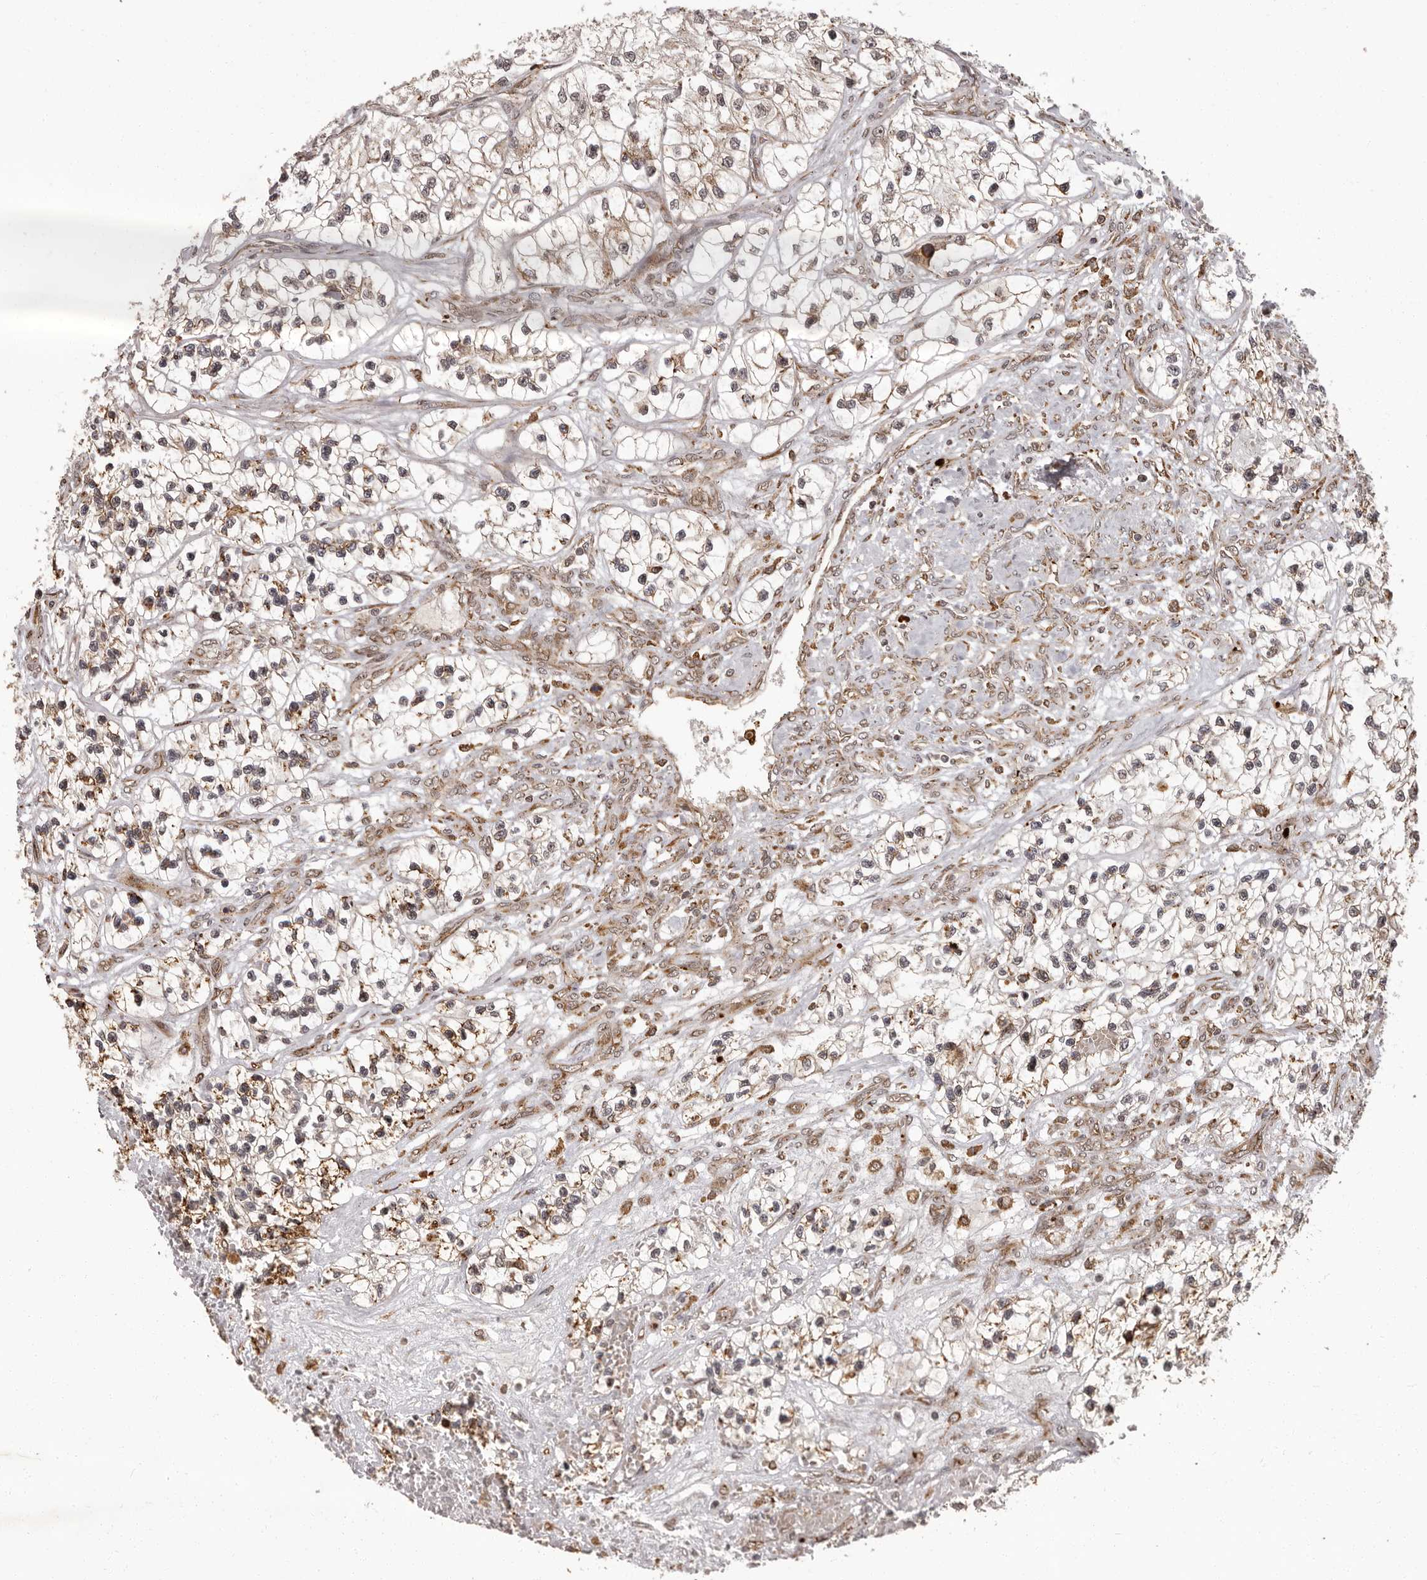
{"staining": {"intensity": "moderate", "quantity": ">75%", "location": "cytoplasmic/membranous,nuclear"}, "tissue": "renal cancer", "cell_type": "Tumor cells", "image_type": "cancer", "snomed": [{"axis": "morphology", "description": "Adenocarcinoma, NOS"}, {"axis": "topography", "description": "Kidney"}], "caption": "A brown stain highlights moderate cytoplasmic/membranous and nuclear positivity of a protein in human renal cancer (adenocarcinoma) tumor cells.", "gene": "IL32", "patient": {"sex": "female", "age": 57}}